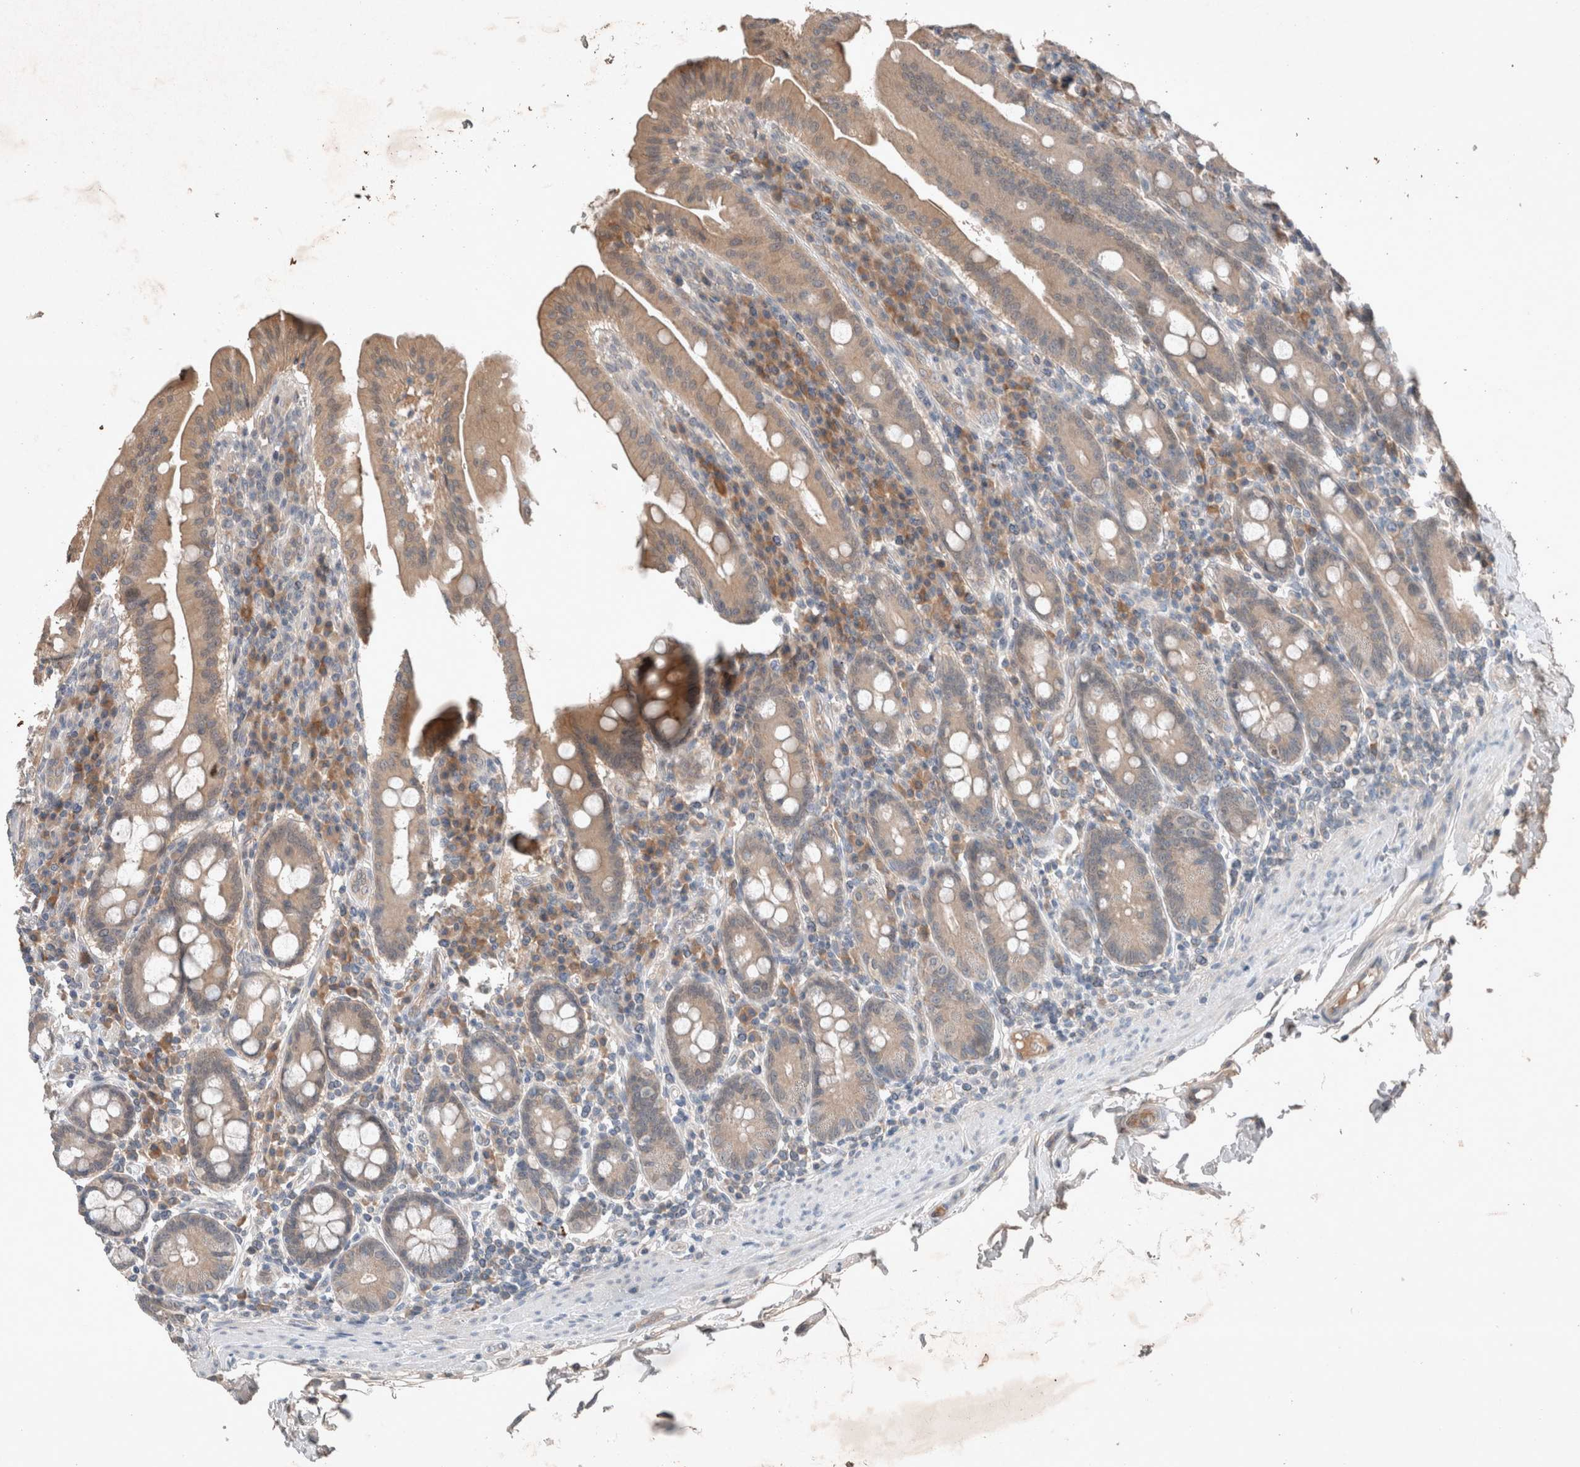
{"staining": {"intensity": "weak", "quantity": ">75%", "location": "cytoplasmic/membranous"}, "tissue": "duodenum", "cell_type": "Glandular cells", "image_type": "normal", "snomed": [{"axis": "morphology", "description": "Normal tissue, NOS"}, {"axis": "morphology", "description": "Adenocarcinoma, NOS"}, {"axis": "topography", "description": "Pancreas"}, {"axis": "topography", "description": "Duodenum"}], "caption": "Protein analysis of benign duodenum displays weak cytoplasmic/membranous positivity in about >75% of glandular cells.", "gene": "UGCG", "patient": {"sex": "male", "age": 50}}